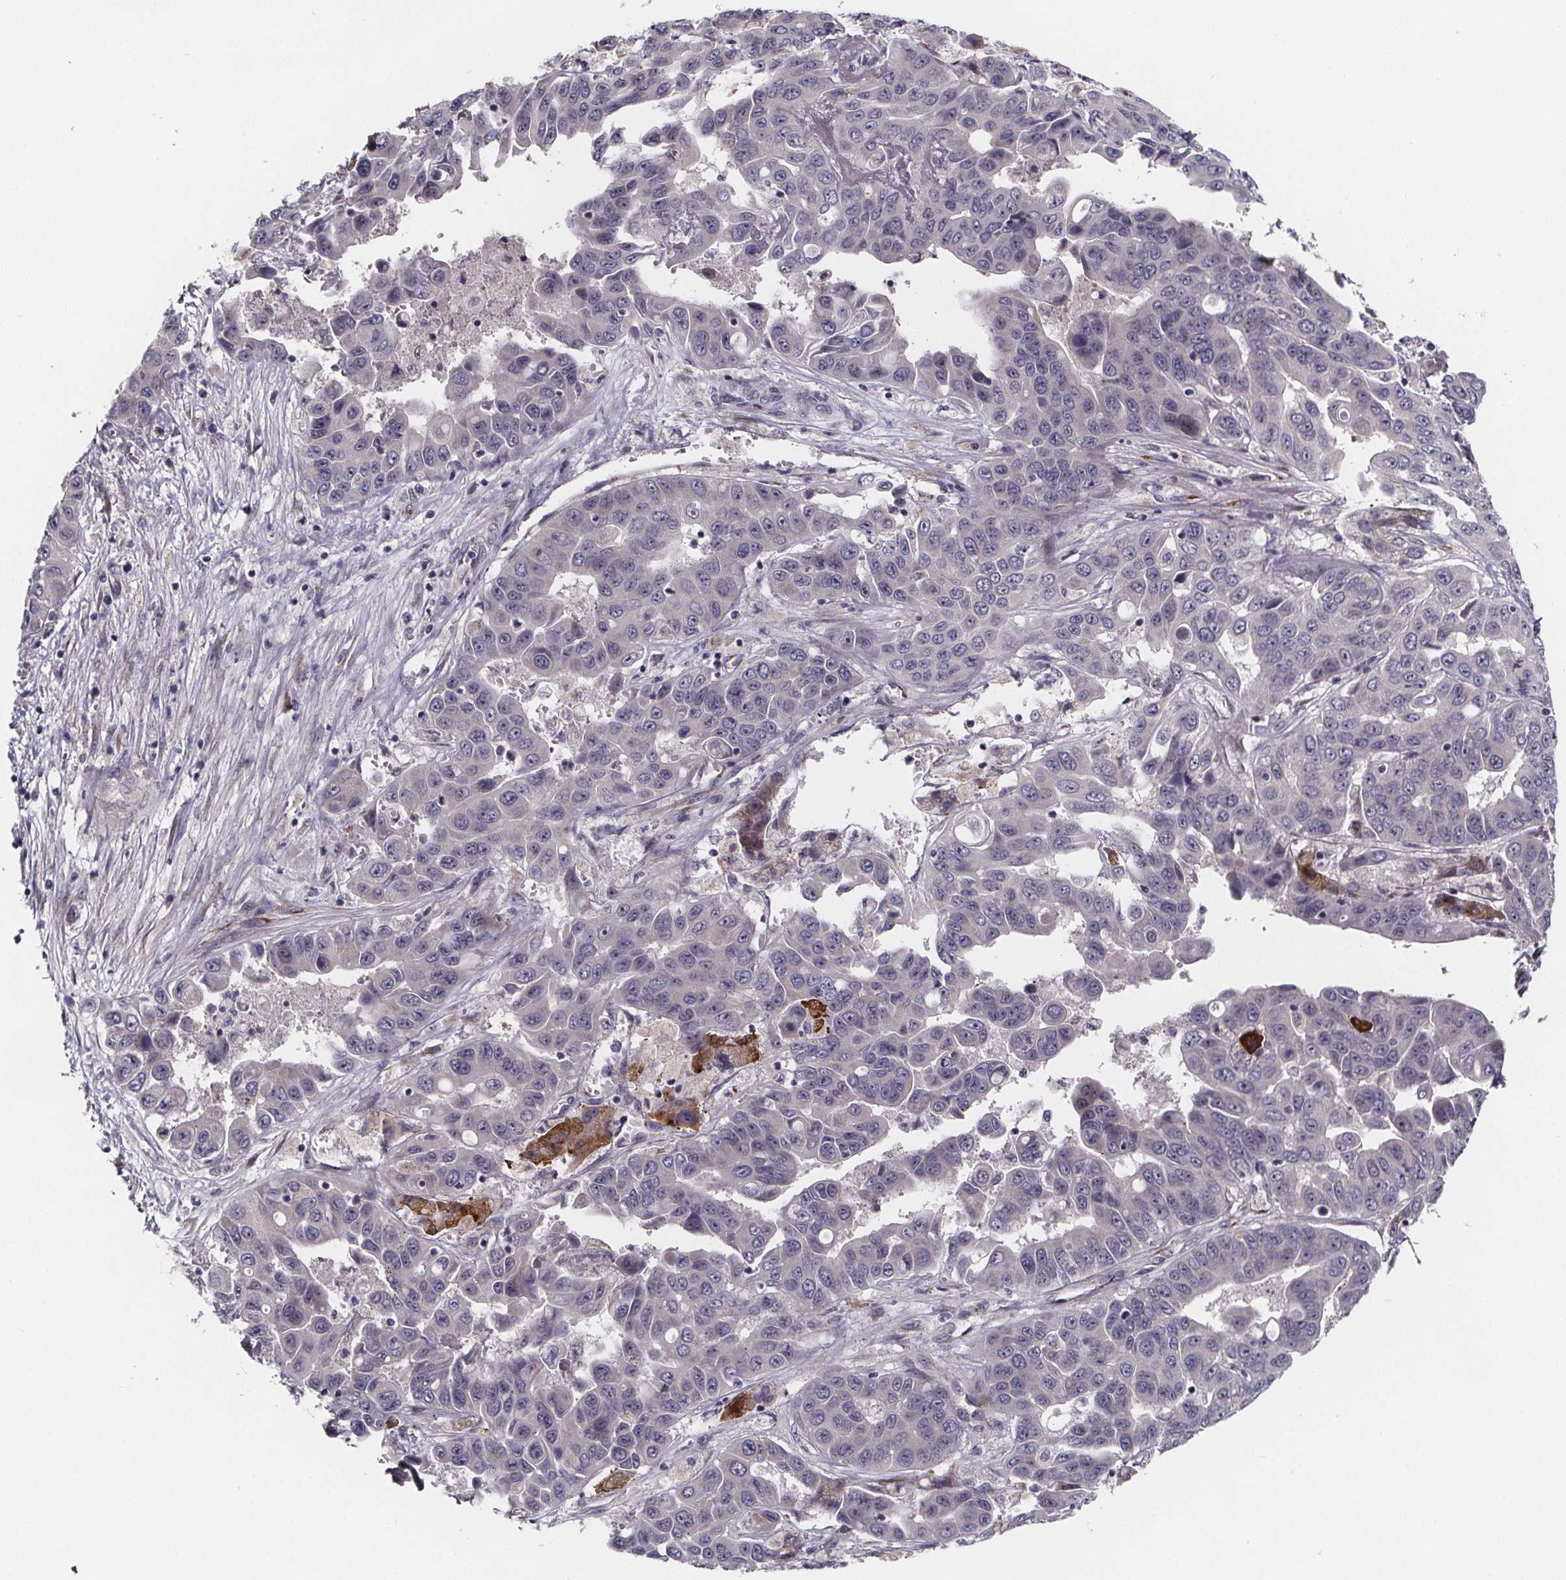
{"staining": {"intensity": "negative", "quantity": "none", "location": "none"}, "tissue": "liver cancer", "cell_type": "Tumor cells", "image_type": "cancer", "snomed": [{"axis": "morphology", "description": "Cholangiocarcinoma"}, {"axis": "topography", "description": "Liver"}], "caption": "A photomicrograph of human cholangiocarcinoma (liver) is negative for staining in tumor cells. (Immunohistochemistry (ihc), brightfield microscopy, high magnification).", "gene": "NDST1", "patient": {"sex": "female", "age": 52}}